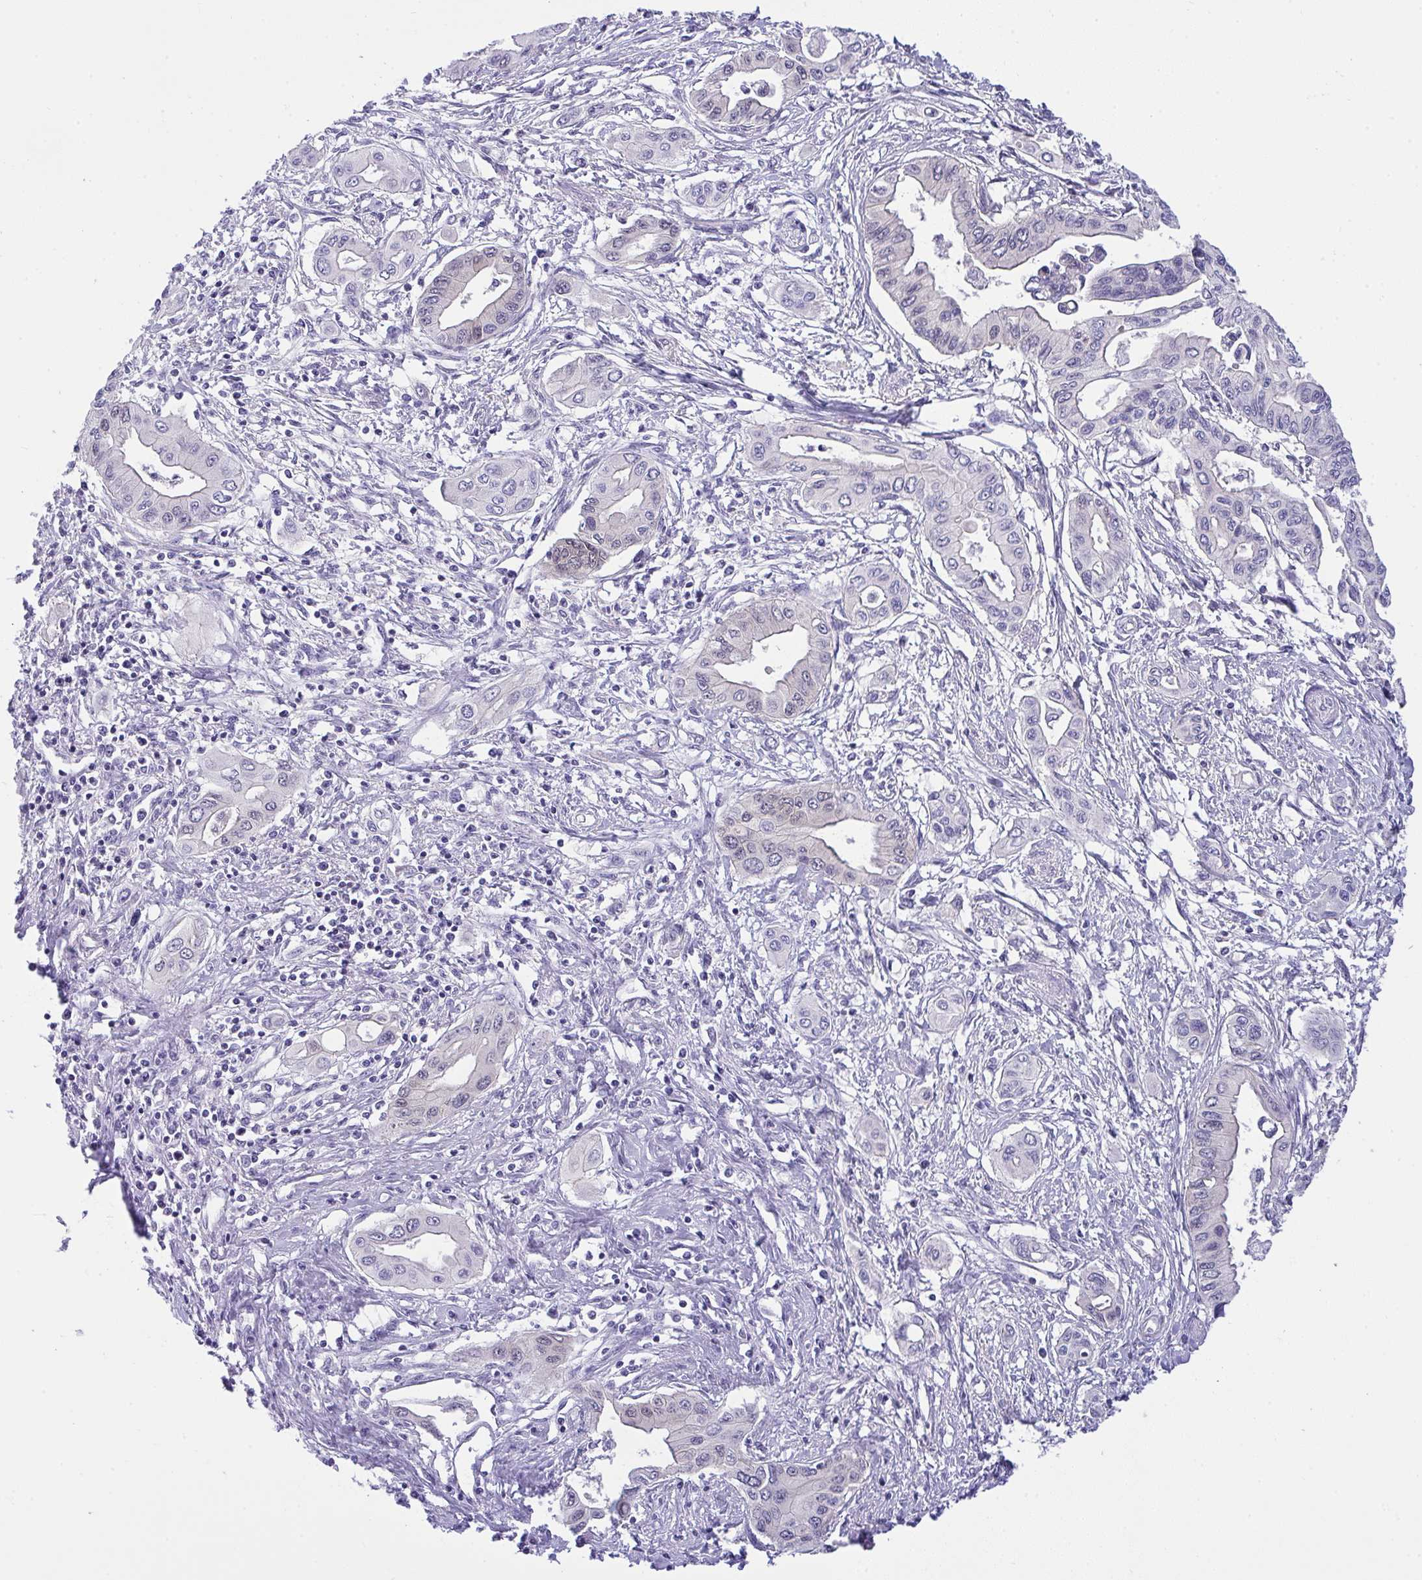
{"staining": {"intensity": "negative", "quantity": "none", "location": "none"}, "tissue": "pancreatic cancer", "cell_type": "Tumor cells", "image_type": "cancer", "snomed": [{"axis": "morphology", "description": "Adenocarcinoma, NOS"}, {"axis": "topography", "description": "Pancreas"}], "caption": "Human pancreatic cancer (adenocarcinoma) stained for a protein using immunohistochemistry (IHC) reveals no staining in tumor cells.", "gene": "HOXD12", "patient": {"sex": "female", "age": 62}}